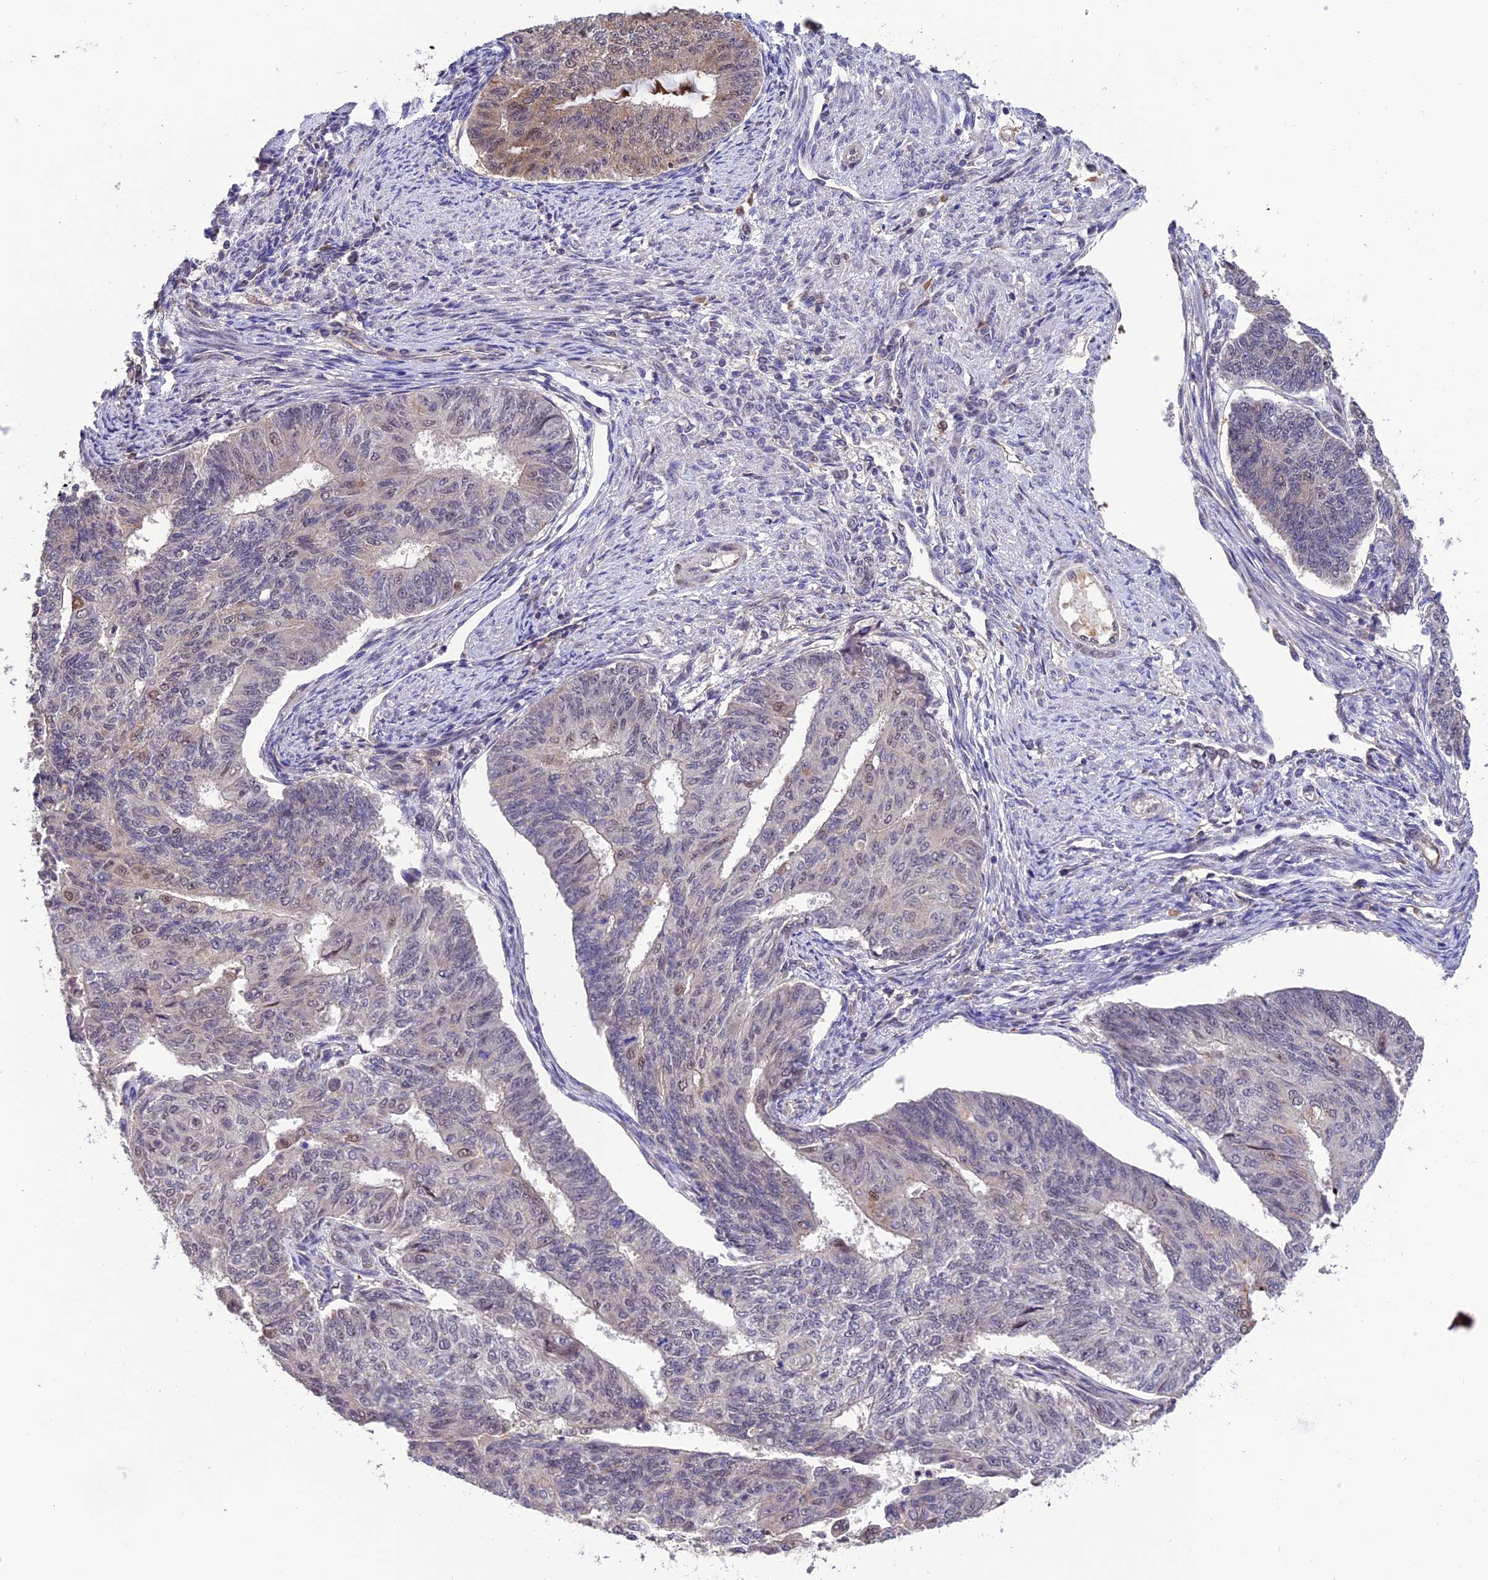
{"staining": {"intensity": "weak", "quantity": "<25%", "location": "cytoplasmic/membranous"}, "tissue": "endometrial cancer", "cell_type": "Tumor cells", "image_type": "cancer", "snomed": [{"axis": "morphology", "description": "Adenocarcinoma, NOS"}, {"axis": "topography", "description": "Endometrium"}], "caption": "Tumor cells are negative for protein expression in human endometrial adenocarcinoma.", "gene": "MNS1", "patient": {"sex": "female", "age": 32}}